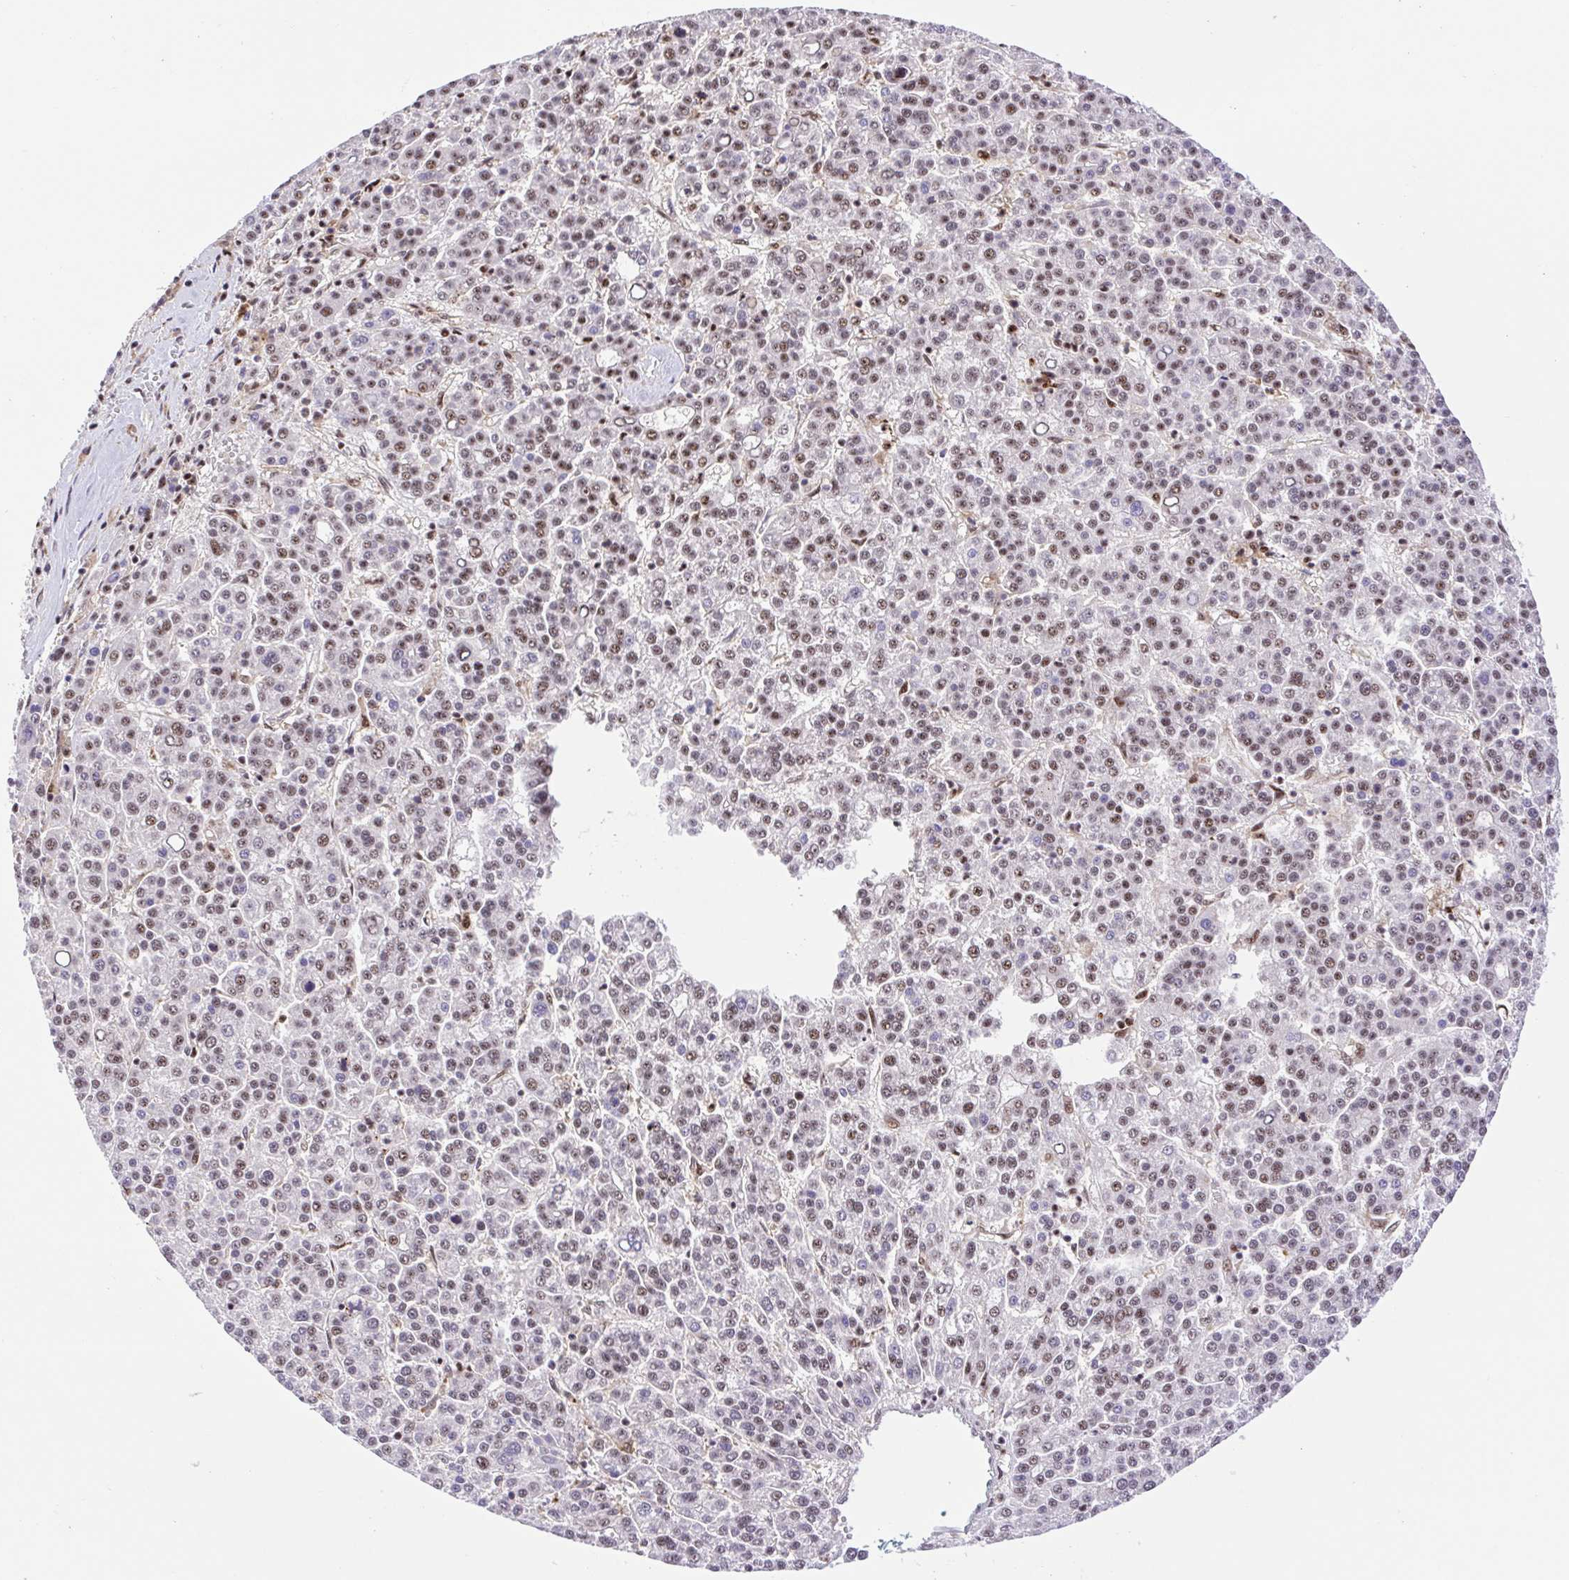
{"staining": {"intensity": "weak", "quantity": ">75%", "location": "nuclear"}, "tissue": "liver cancer", "cell_type": "Tumor cells", "image_type": "cancer", "snomed": [{"axis": "morphology", "description": "Carcinoma, Hepatocellular, NOS"}, {"axis": "topography", "description": "Liver"}], "caption": "Immunohistochemistry photomicrograph of neoplastic tissue: human liver cancer (hepatocellular carcinoma) stained using immunohistochemistry displays low levels of weak protein expression localized specifically in the nuclear of tumor cells, appearing as a nuclear brown color.", "gene": "ERG", "patient": {"sex": "female", "age": 58}}